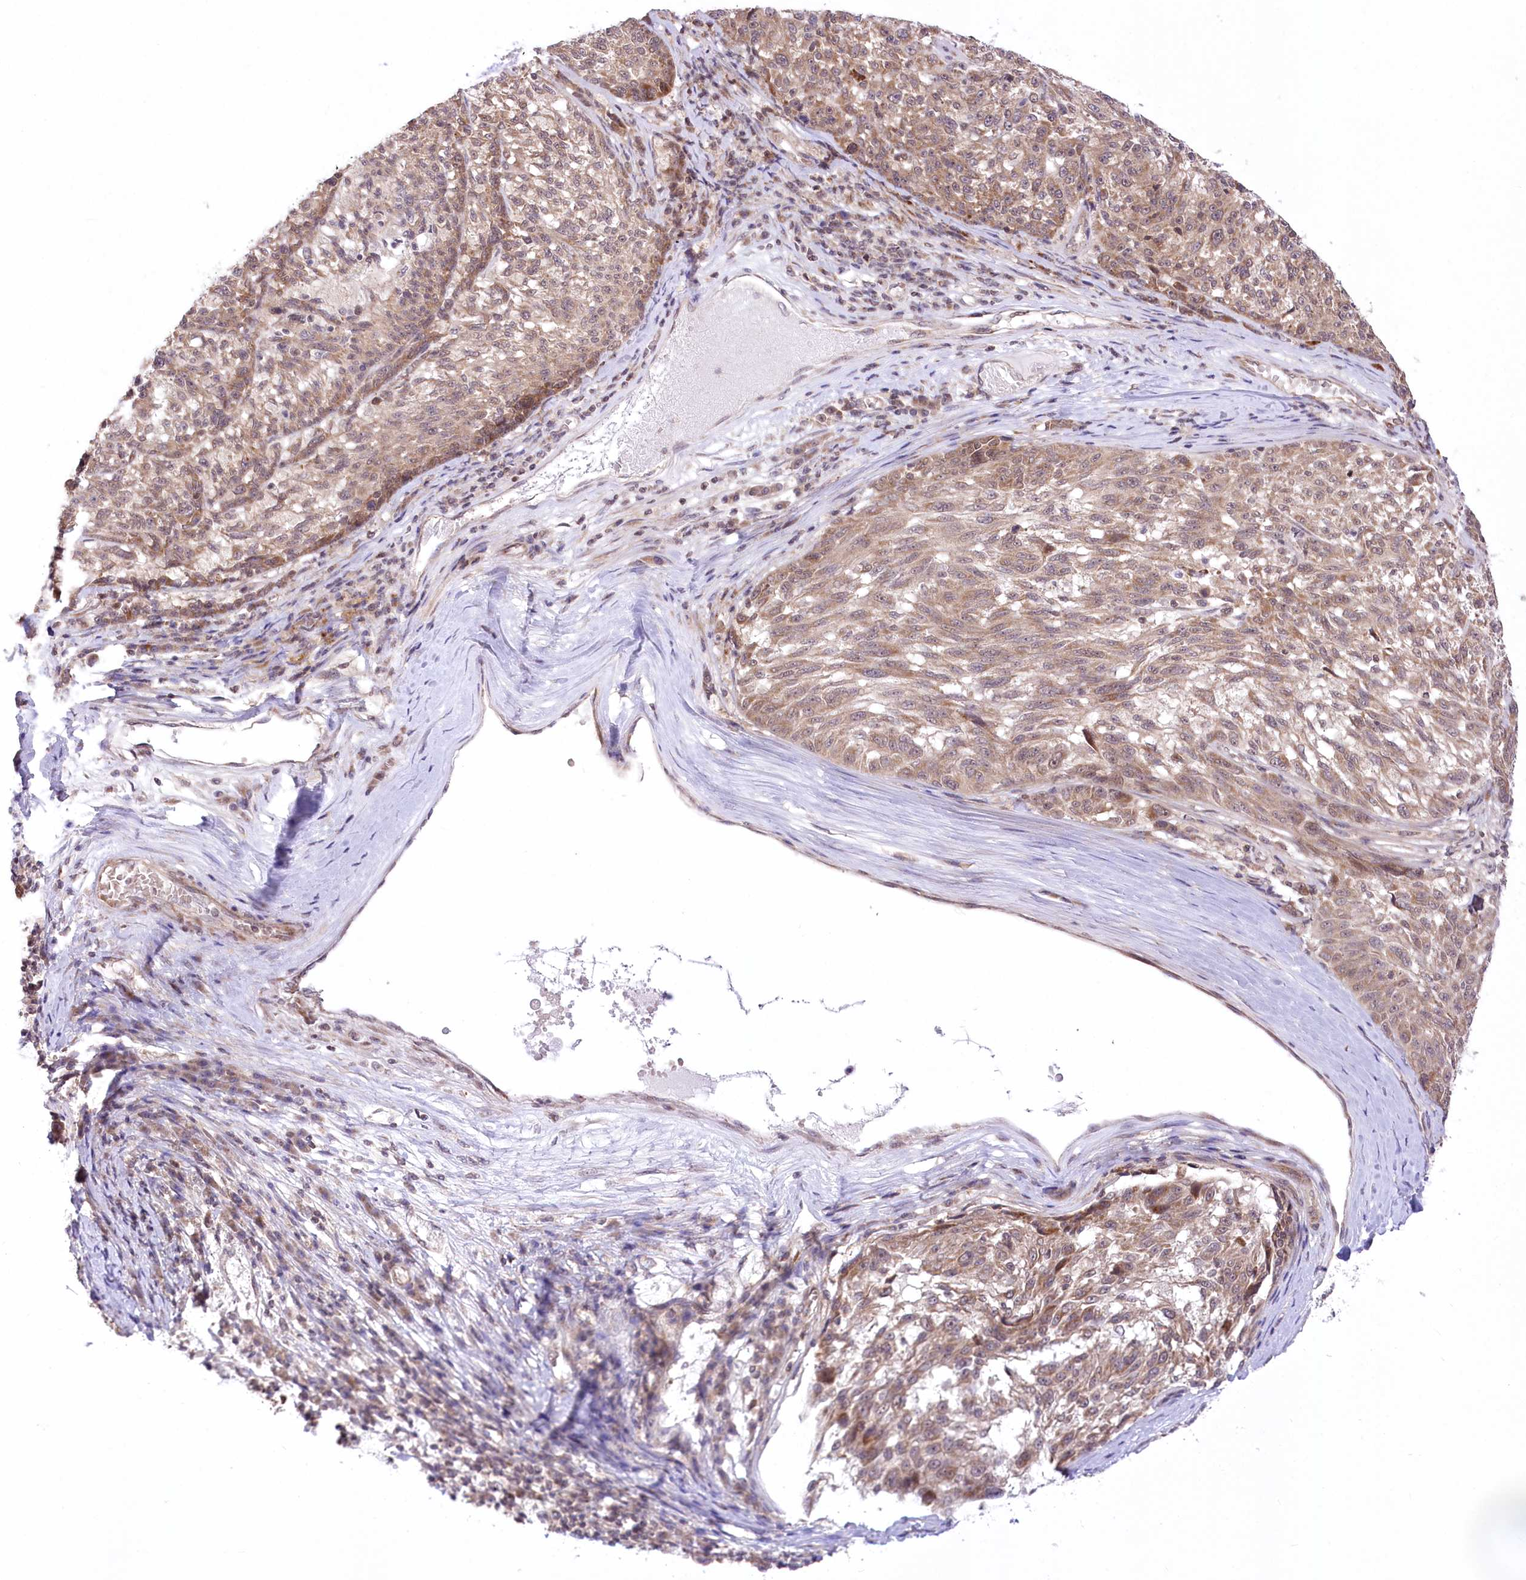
{"staining": {"intensity": "moderate", "quantity": ">75%", "location": "cytoplasmic/membranous"}, "tissue": "melanoma", "cell_type": "Tumor cells", "image_type": "cancer", "snomed": [{"axis": "morphology", "description": "Malignant melanoma, NOS"}, {"axis": "topography", "description": "Skin"}], "caption": "Immunohistochemical staining of human melanoma exhibits medium levels of moderate cytoplasmic/membranous staining in approximately >75% of tumor cells.", "gene": "ZMAT2", "patient": {"sex": "male", "age": 53}}